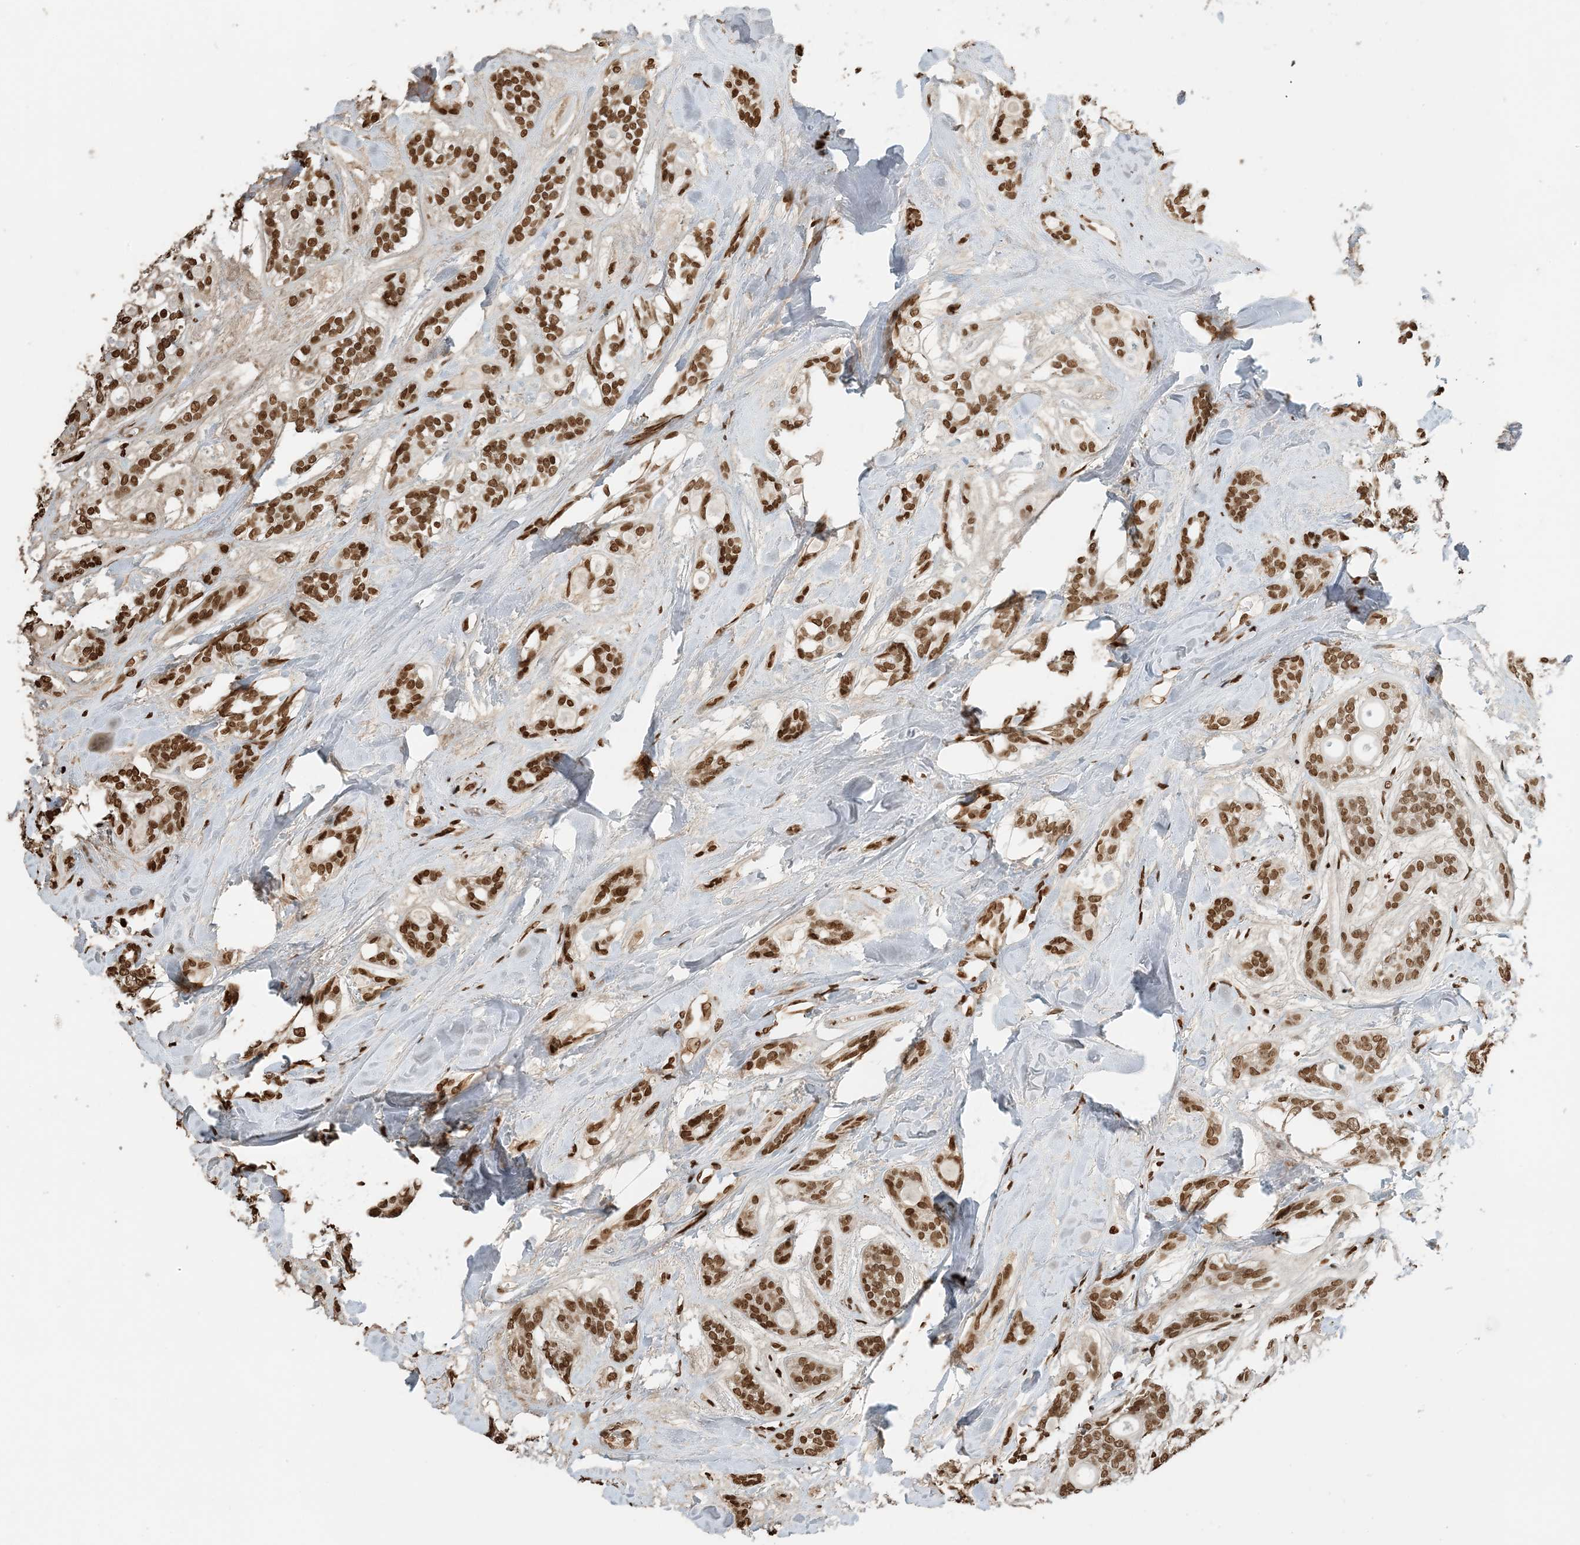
{"staining": {"intensity": "moderate", "quantity": ">75%", "location": "nuclear"}, "tissue": "head and neck cancer", "cell_type": "Tumor cells", "image_type": "cancer", "snomed": [{"axis": "morphology", "description": "Adenocarcinoma, NOS"}, {"axis": "topography", "description": "Head-Neck"}], "caption": "This image shows immunohistochemistry (IHC) staining of human head and neck cancer (adenocarcinoma), with medium moderate nuclear staining in about >75% of tumor cells.", "gene": "H3-3B", "patient": {"sex": "male", "age": 66}}